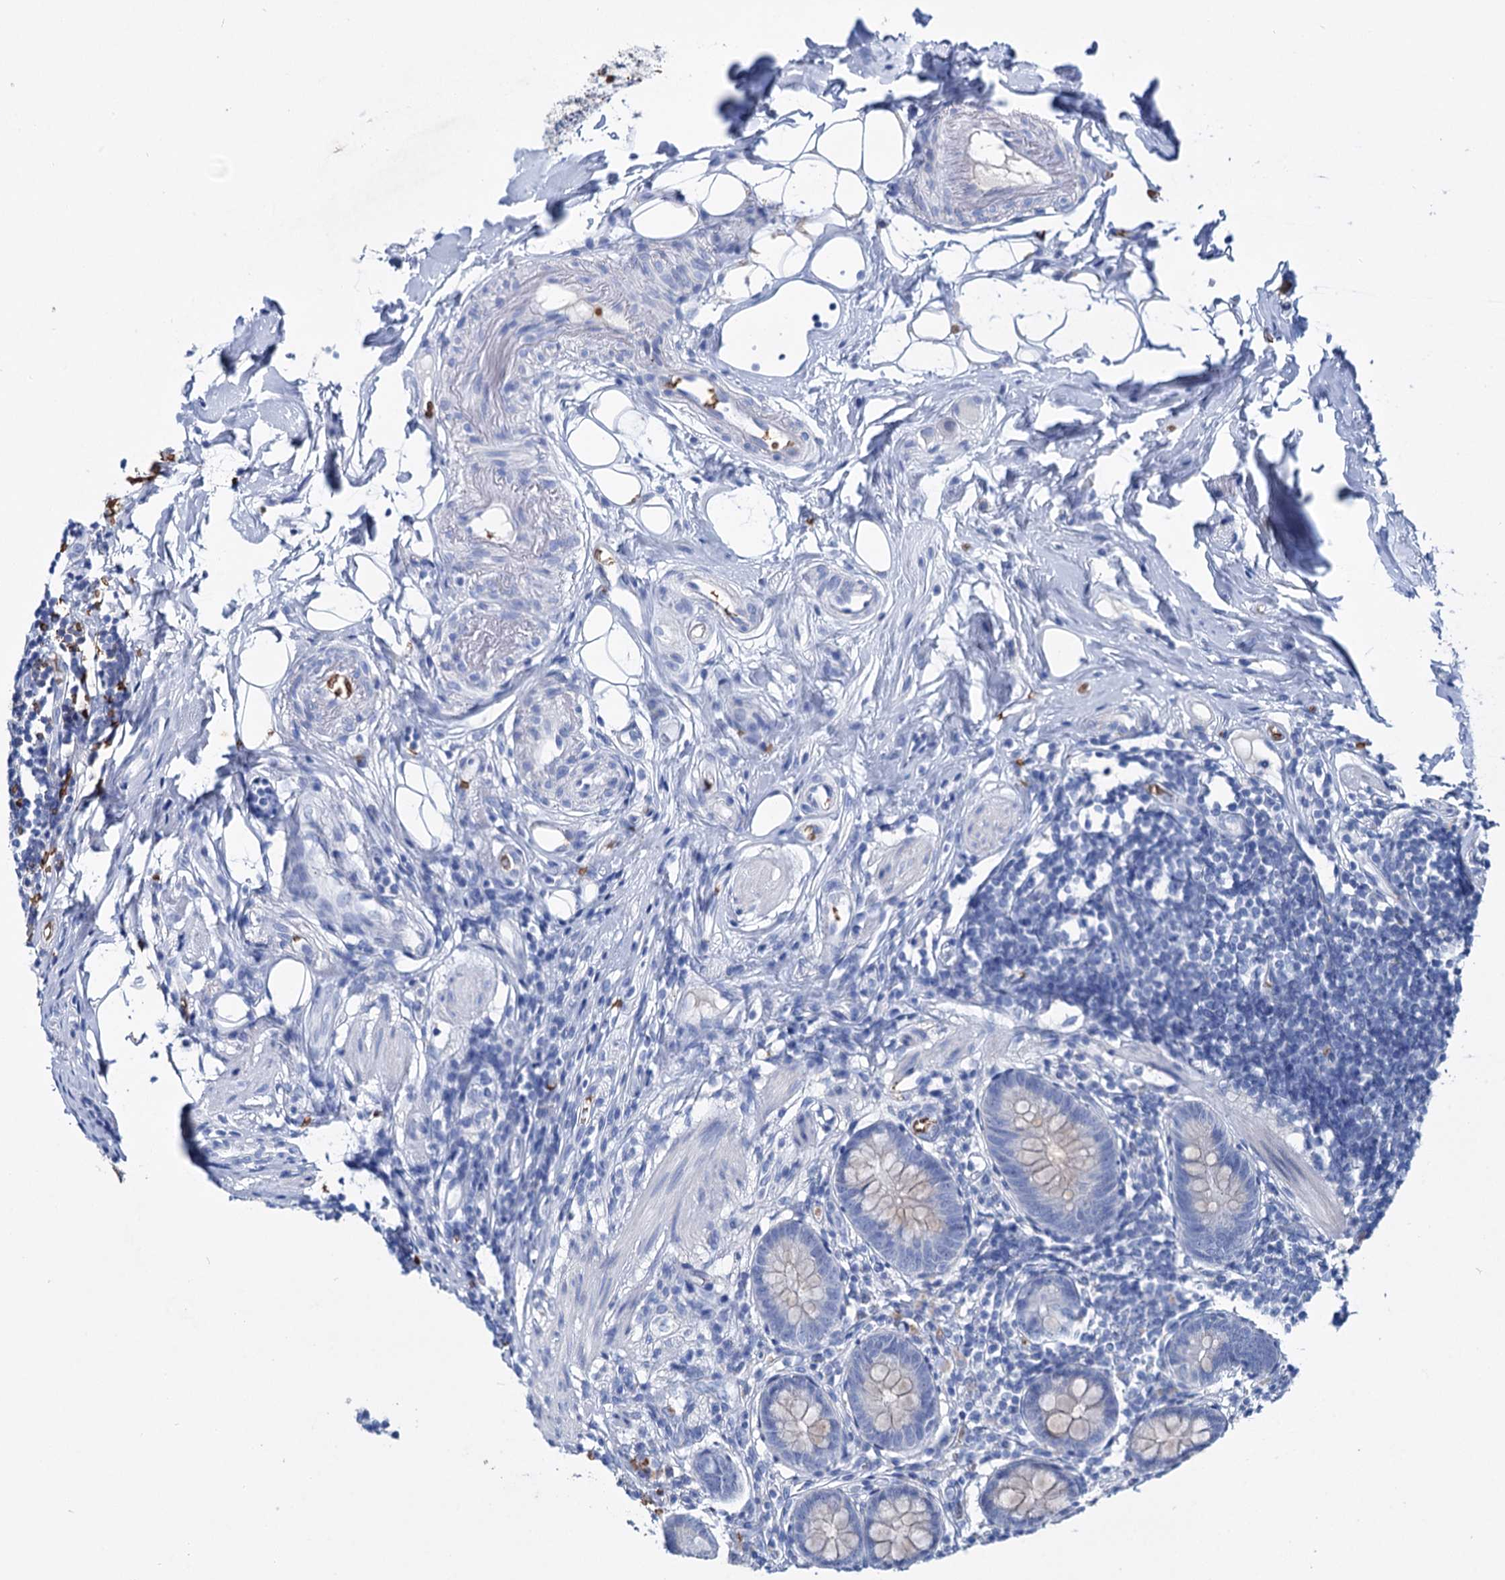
{"staining": {"intensity": "negative", "quantity": "none", "location": "none"}, "tissue": "appendix", "cell_type": "Glandular cells", "image_type": "normal", "snomed": [{"axis": "morphology", "description": "Normal tissue, NOS"}, {"axis": "topography", "description": "Appendix"}], "caption": "Glandular cells are negative for brown protein staining in benign appendix. (DAB (3,3'-diaminobenzidine) immunohistochemistry, high magnification).", "gene": "RPUSD3", "patient": {"sex": "female", "age": 62}}